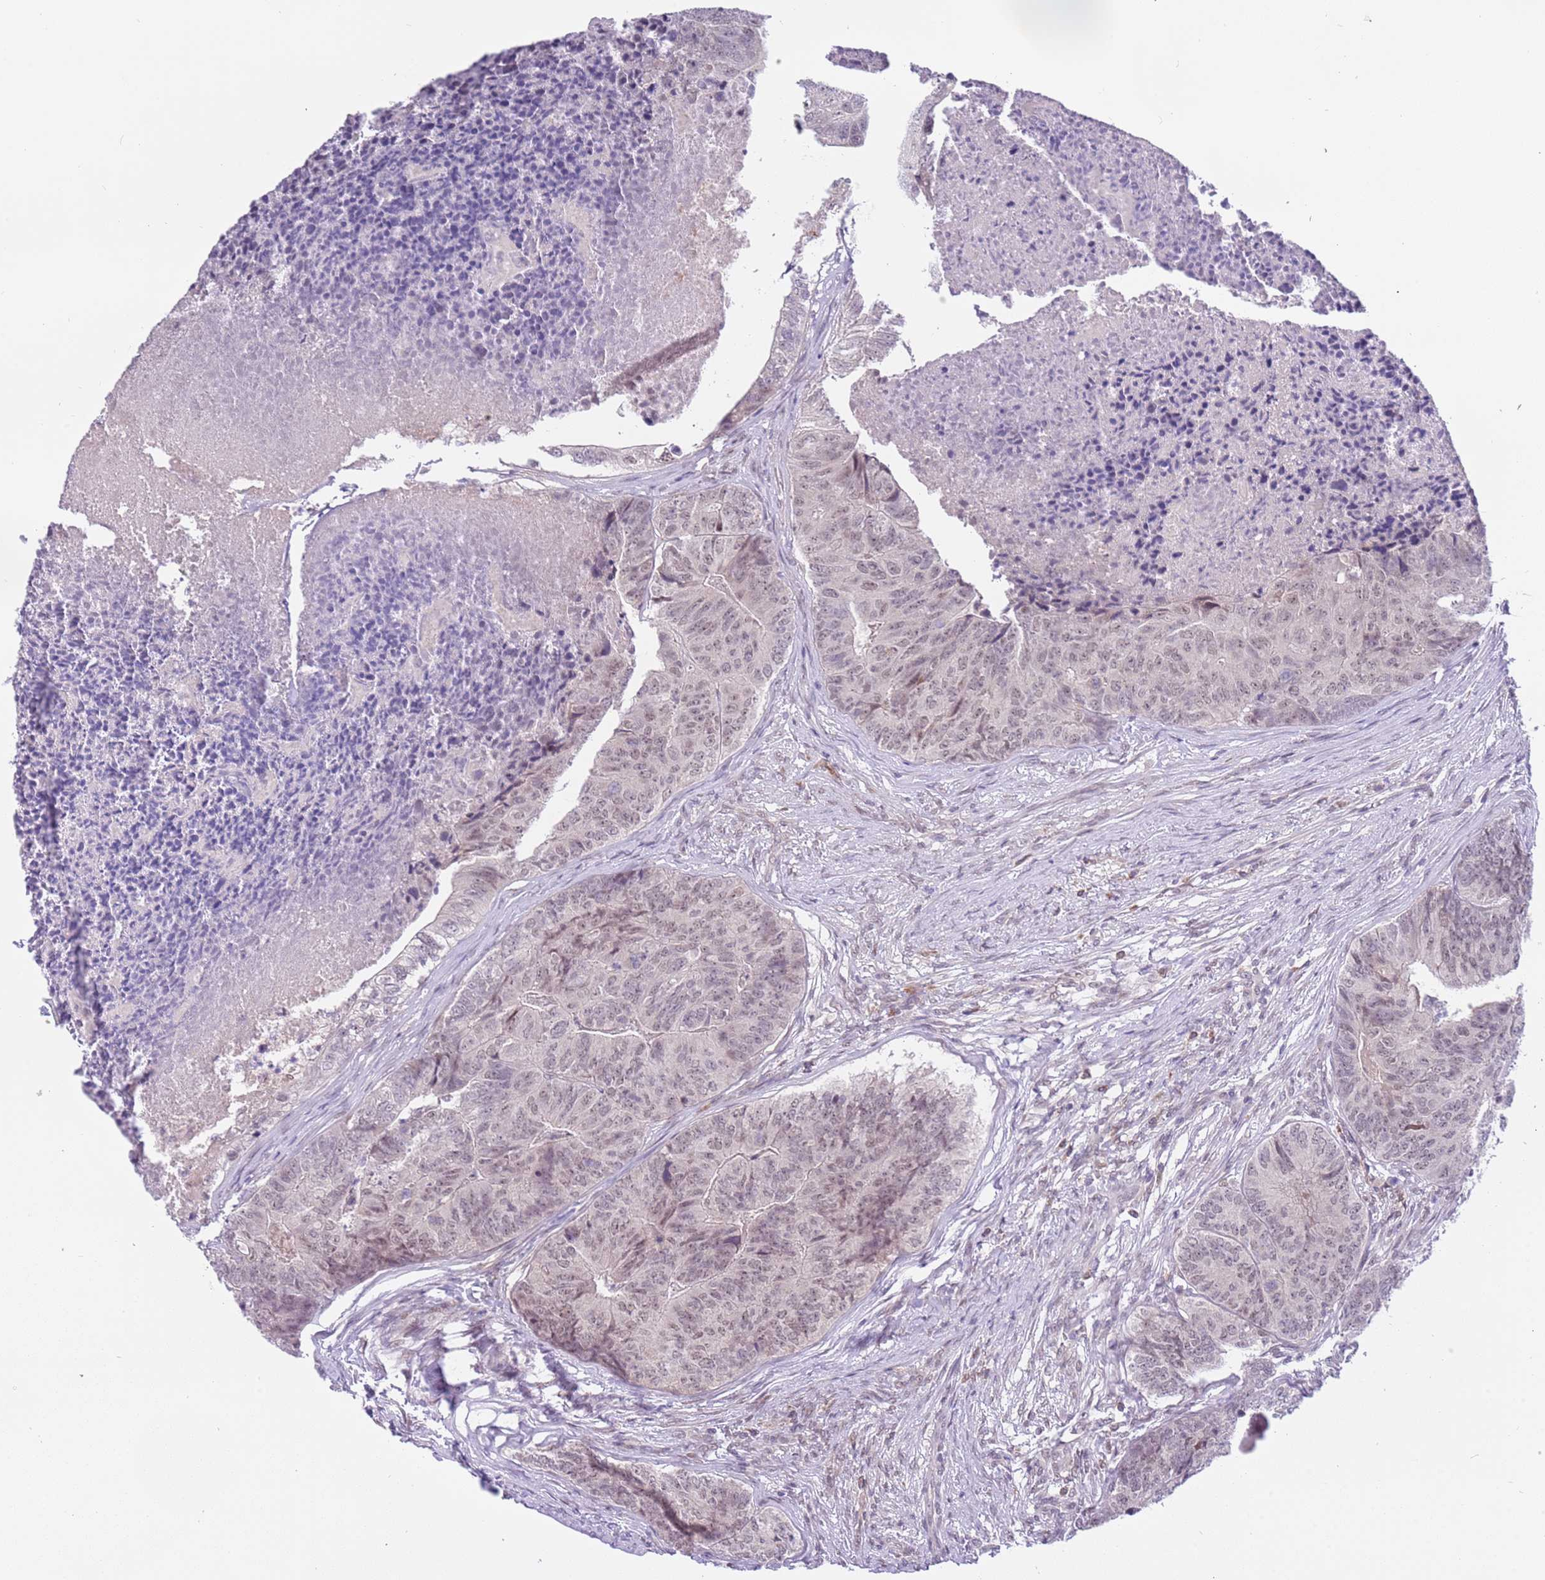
{"staining": {"intensity": "weak", "quantity": "<25%", "location": "nuclear"}, "tissue": "colorectal cancer", "cell_type": "Tumor cells", "image_type": "cancer", "snomed": [{"axis": "morphology", "description": "Adenocarcinoma, NOS"}, {"axis": "topography", "description": "Colon"}], "caption": "Human adenocarcinoma (colorectal) stained for a protein using immunohistochemistry (IHC) demonstrates no positivity in tumor cells.", "gene": "MAGEF1", "patient": {"sex": "female", "age": 67}}